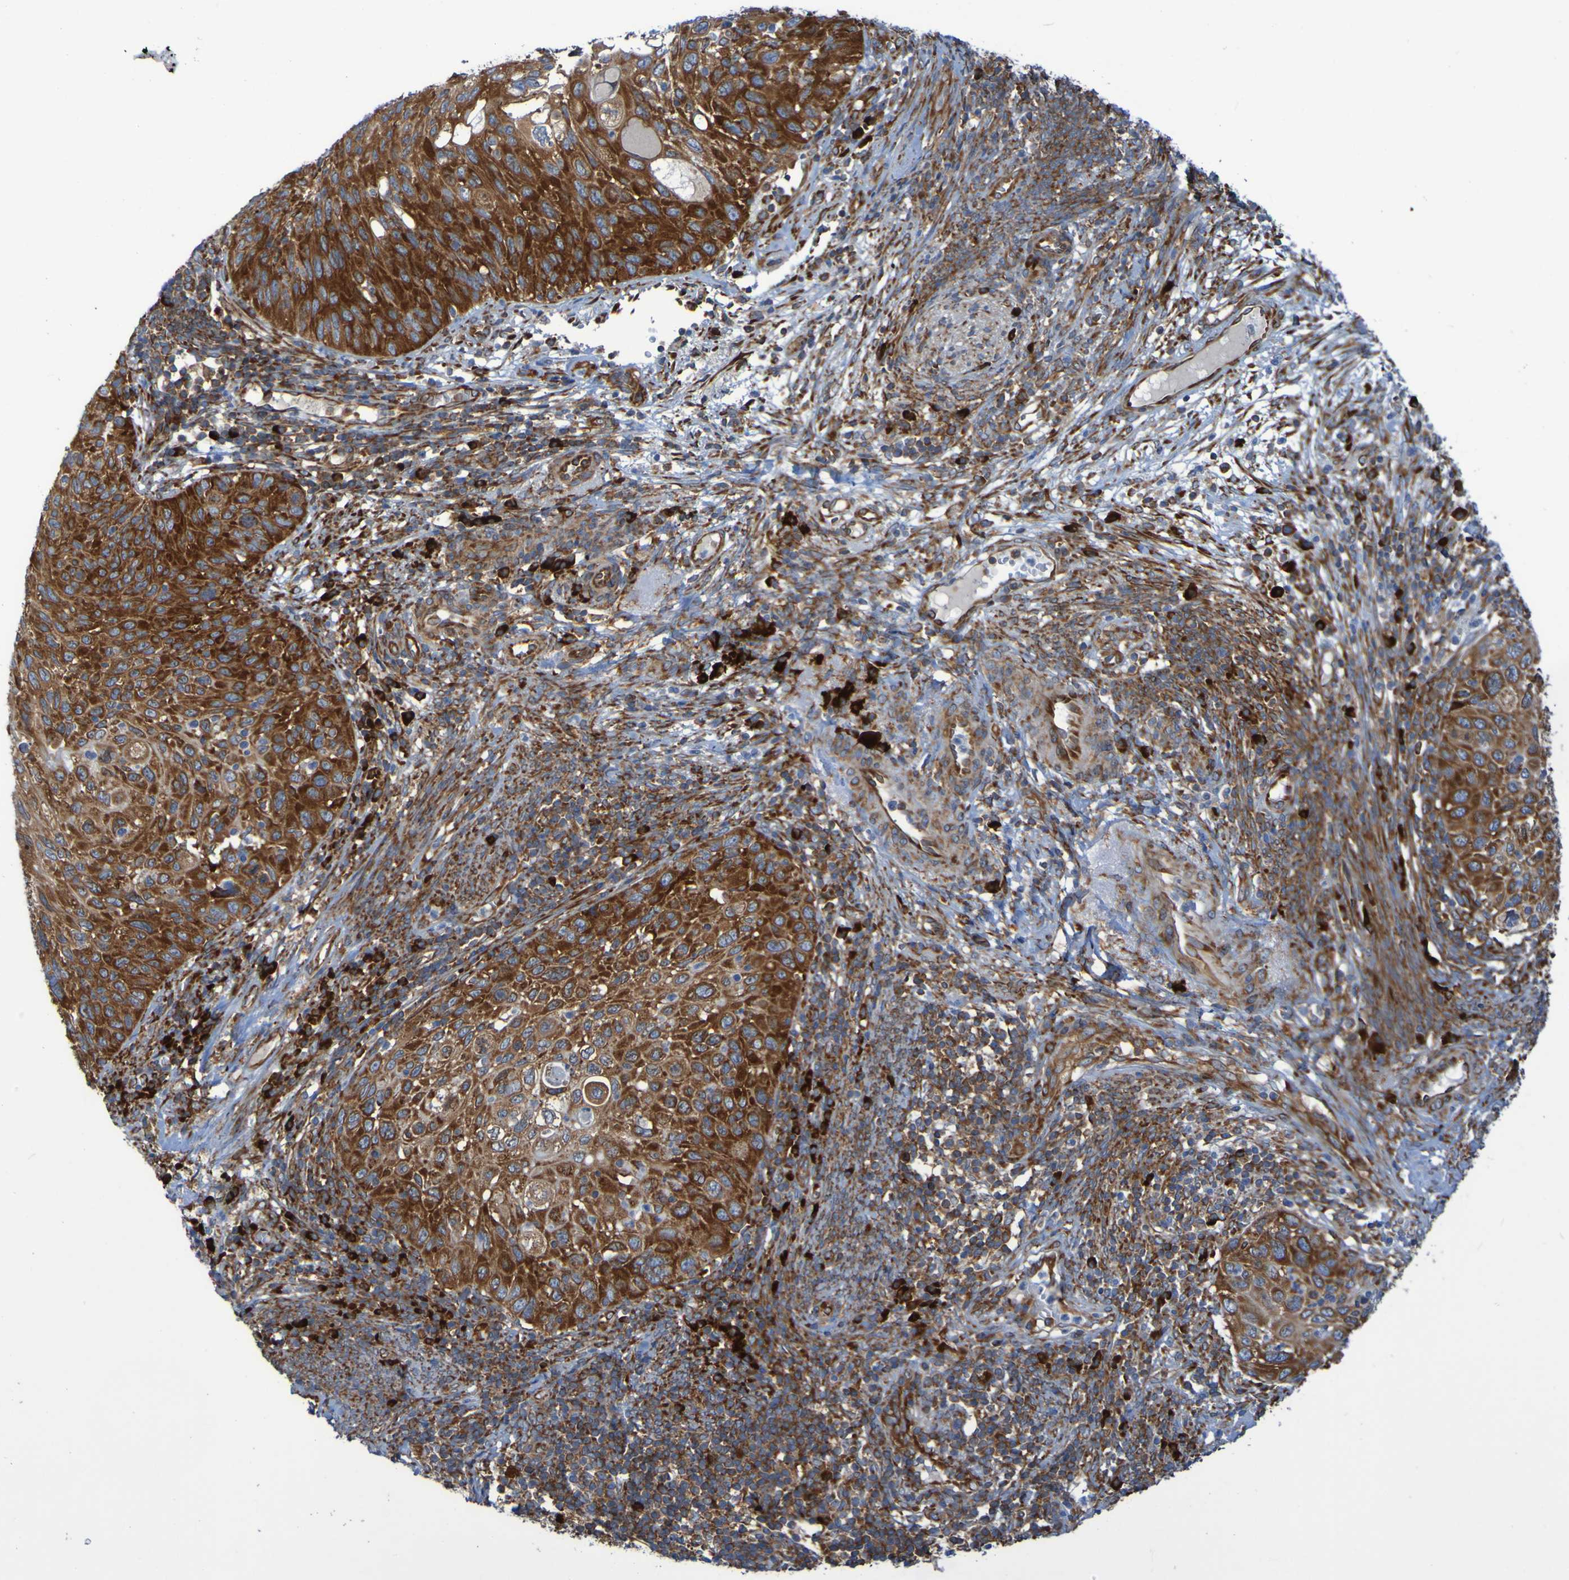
{"staining": {"intensity": "strong", "quantity": ">75%", "location": "cytoplasmic/membranous"}, "tissue": "cervical cancer", "cell_type": "Tumor cells", "image_type": "cancer", "snomed": [{"axis": "morphology", "description": "Squamous cell carcinoma, NOS"}, {"axis": "topography", "description": "Cervix"}], "caption": "A micrograph of squamous cell carcinoma (cervical) stained for a protein shows strong cytoplasmic/membranous brown staining in tumor cells.", "gene": "RPL10", "patient": {"sex": "female", "age": 70}}